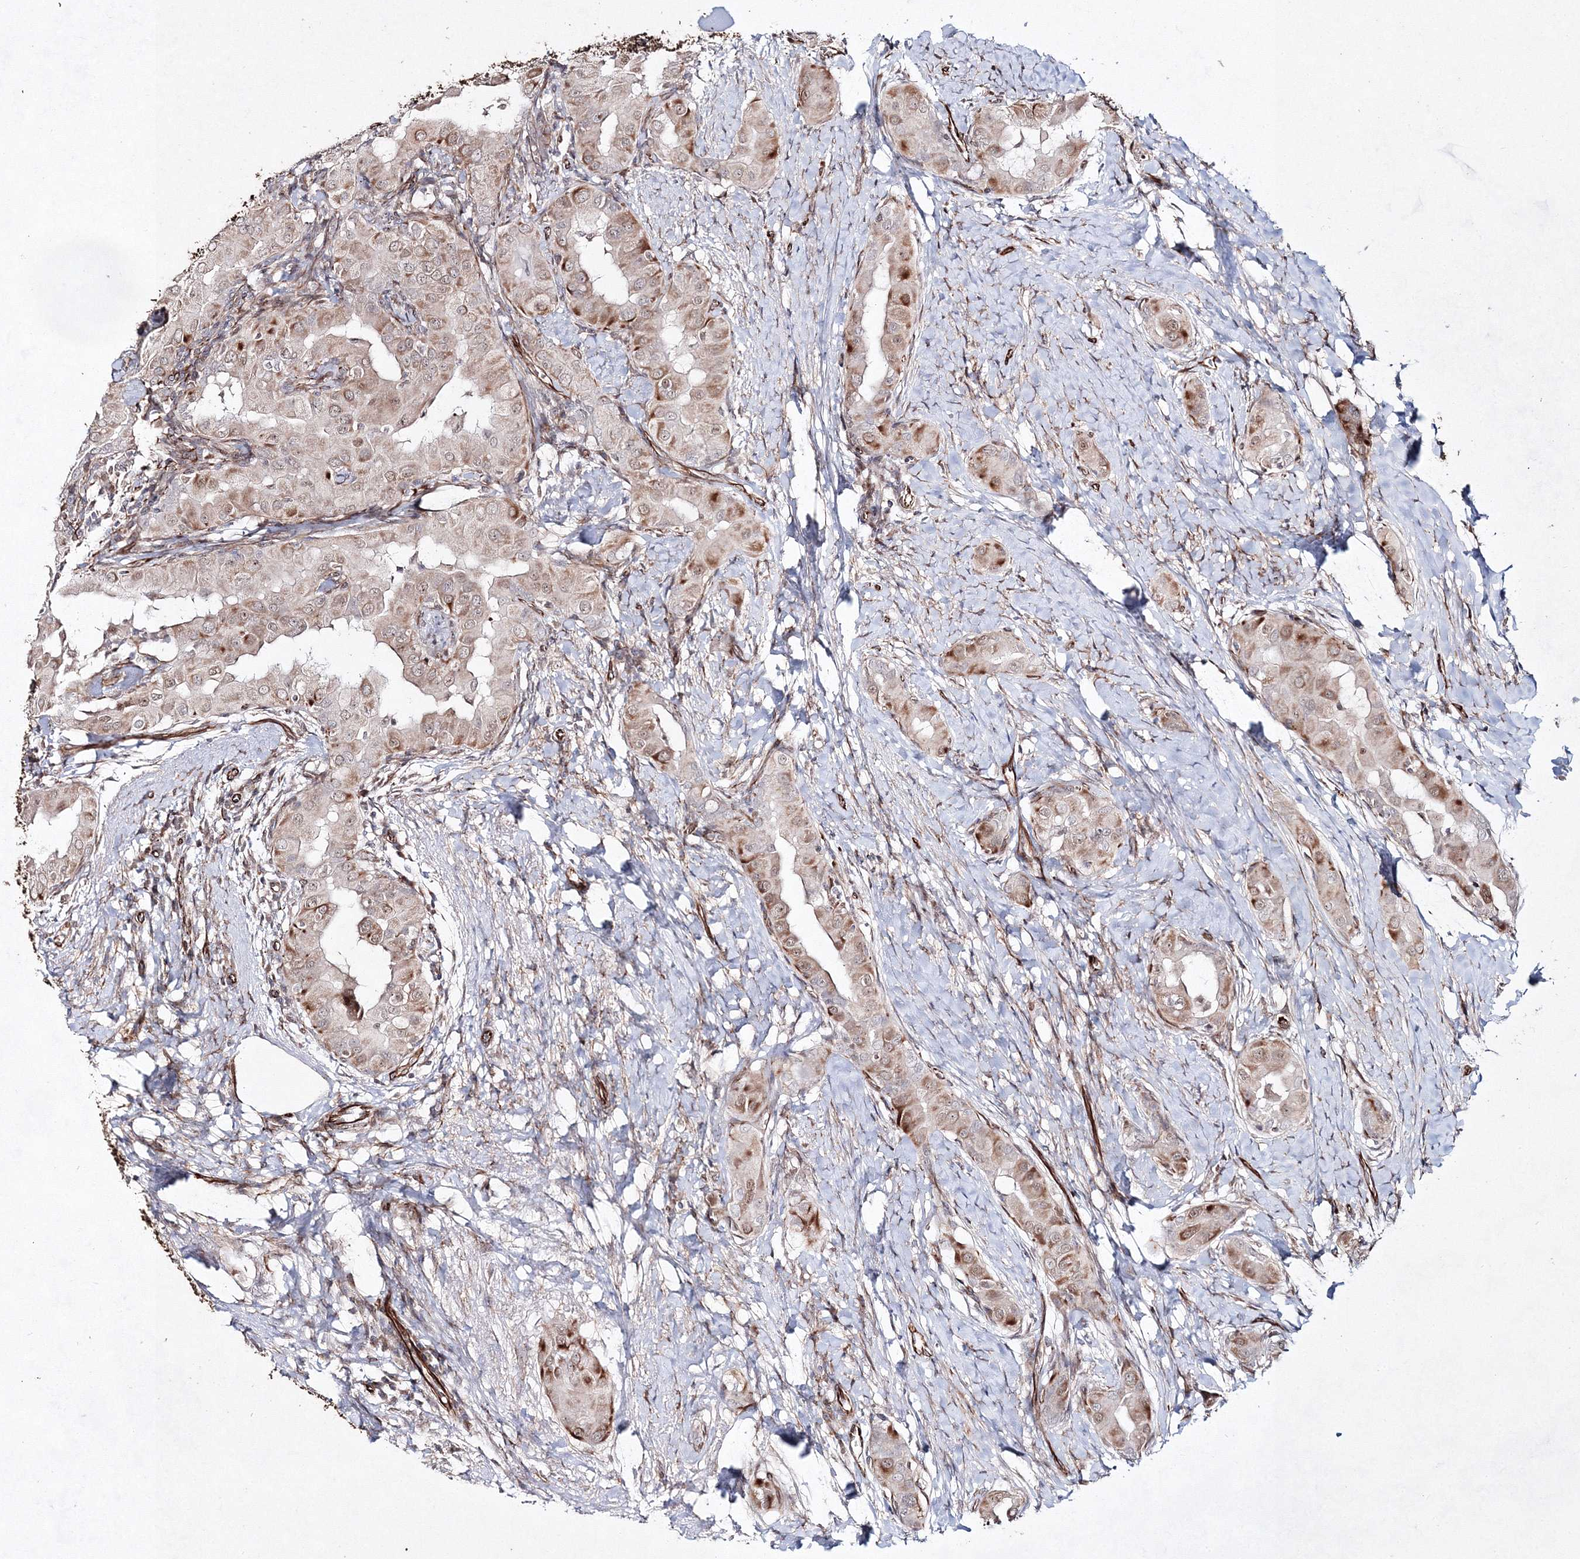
{"staining": {"intensity": "moderate", "quantity": "25%-75%", "location": "cytoplasmic/membranous"}, "tissue": "thyroid cancer", "cell_type": "Tumor cells", "image_type": "cancer", "snomed": [{"axis": "morphology", "description": "Papillary adenocarcinoma, NOS"}, {"axis": "topography", "description": "Thyroid gland"}], "caption": "Immunohistochemical staining of human thyroid cancer displays medium levels of moderate cytoplasmic/membranous expression in about 25%-75% of tumor cells.", "gene": "SNIP1", "patient": {"sex": "male", "age": 33}}